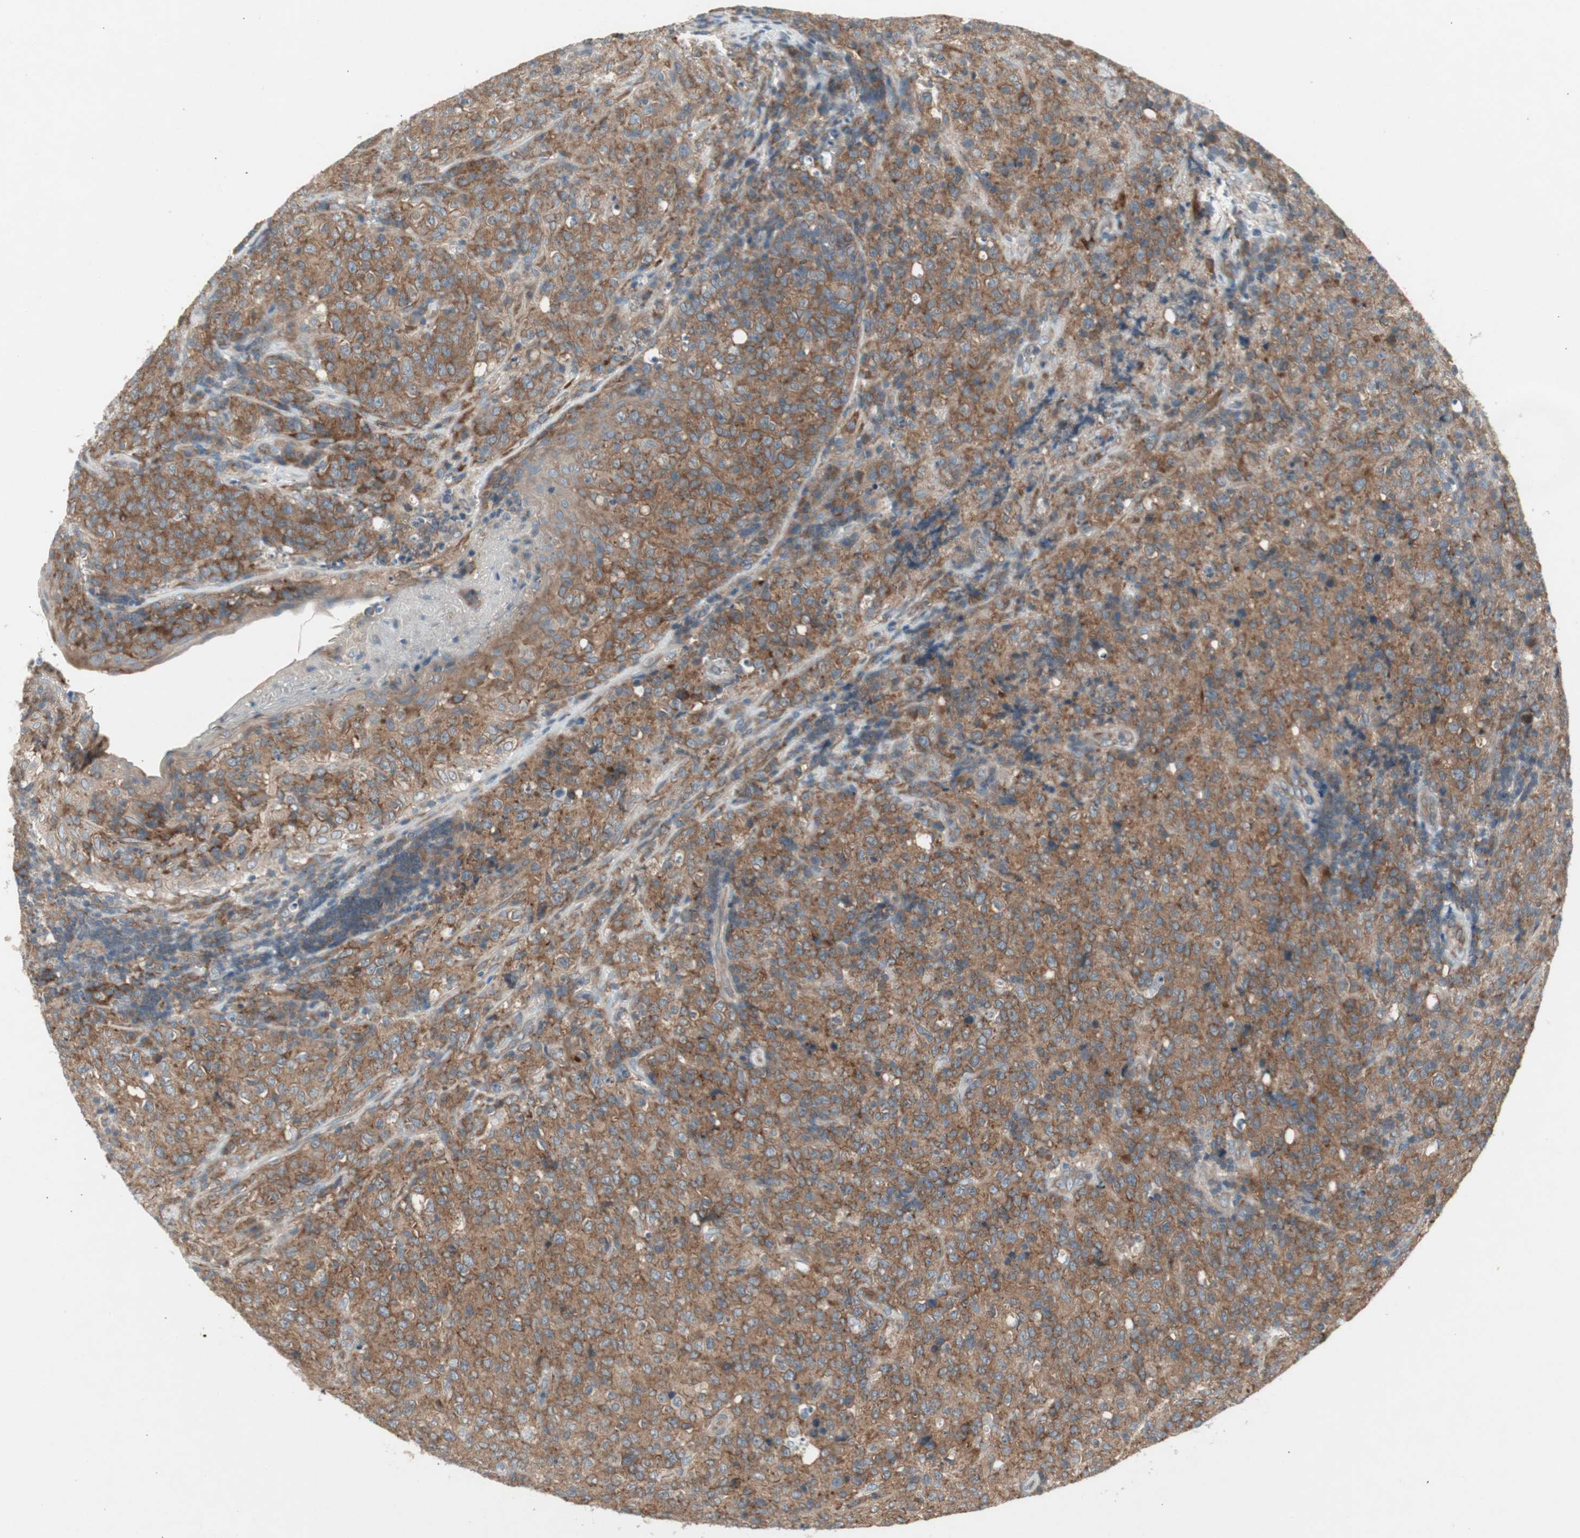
{"staining": {"intensity": "moderate", "quantity": ">75%", "location": "cytoplasmic/membranous"}, "tissue": "lymphoma", "cell_type": "Tumor cells", "image_type": "cancer", "snomed": [{"axis": "morphology", "description": "Malignant lymphoma, non-Hodgkin's type, High grade"}, {"axis": "topography", "description": "Tonsil"}], "caption": "A high-resolution micrograph shows immunohistochemistry staining of high-grade malignant lymphoma, non-Hodgkin's type, which reveals moderate cytoplasmic/membranous positivity in approximately >75% of tumor cells.", "gene": "PANK2", "patient": {"sex": "female", "age": 36}}